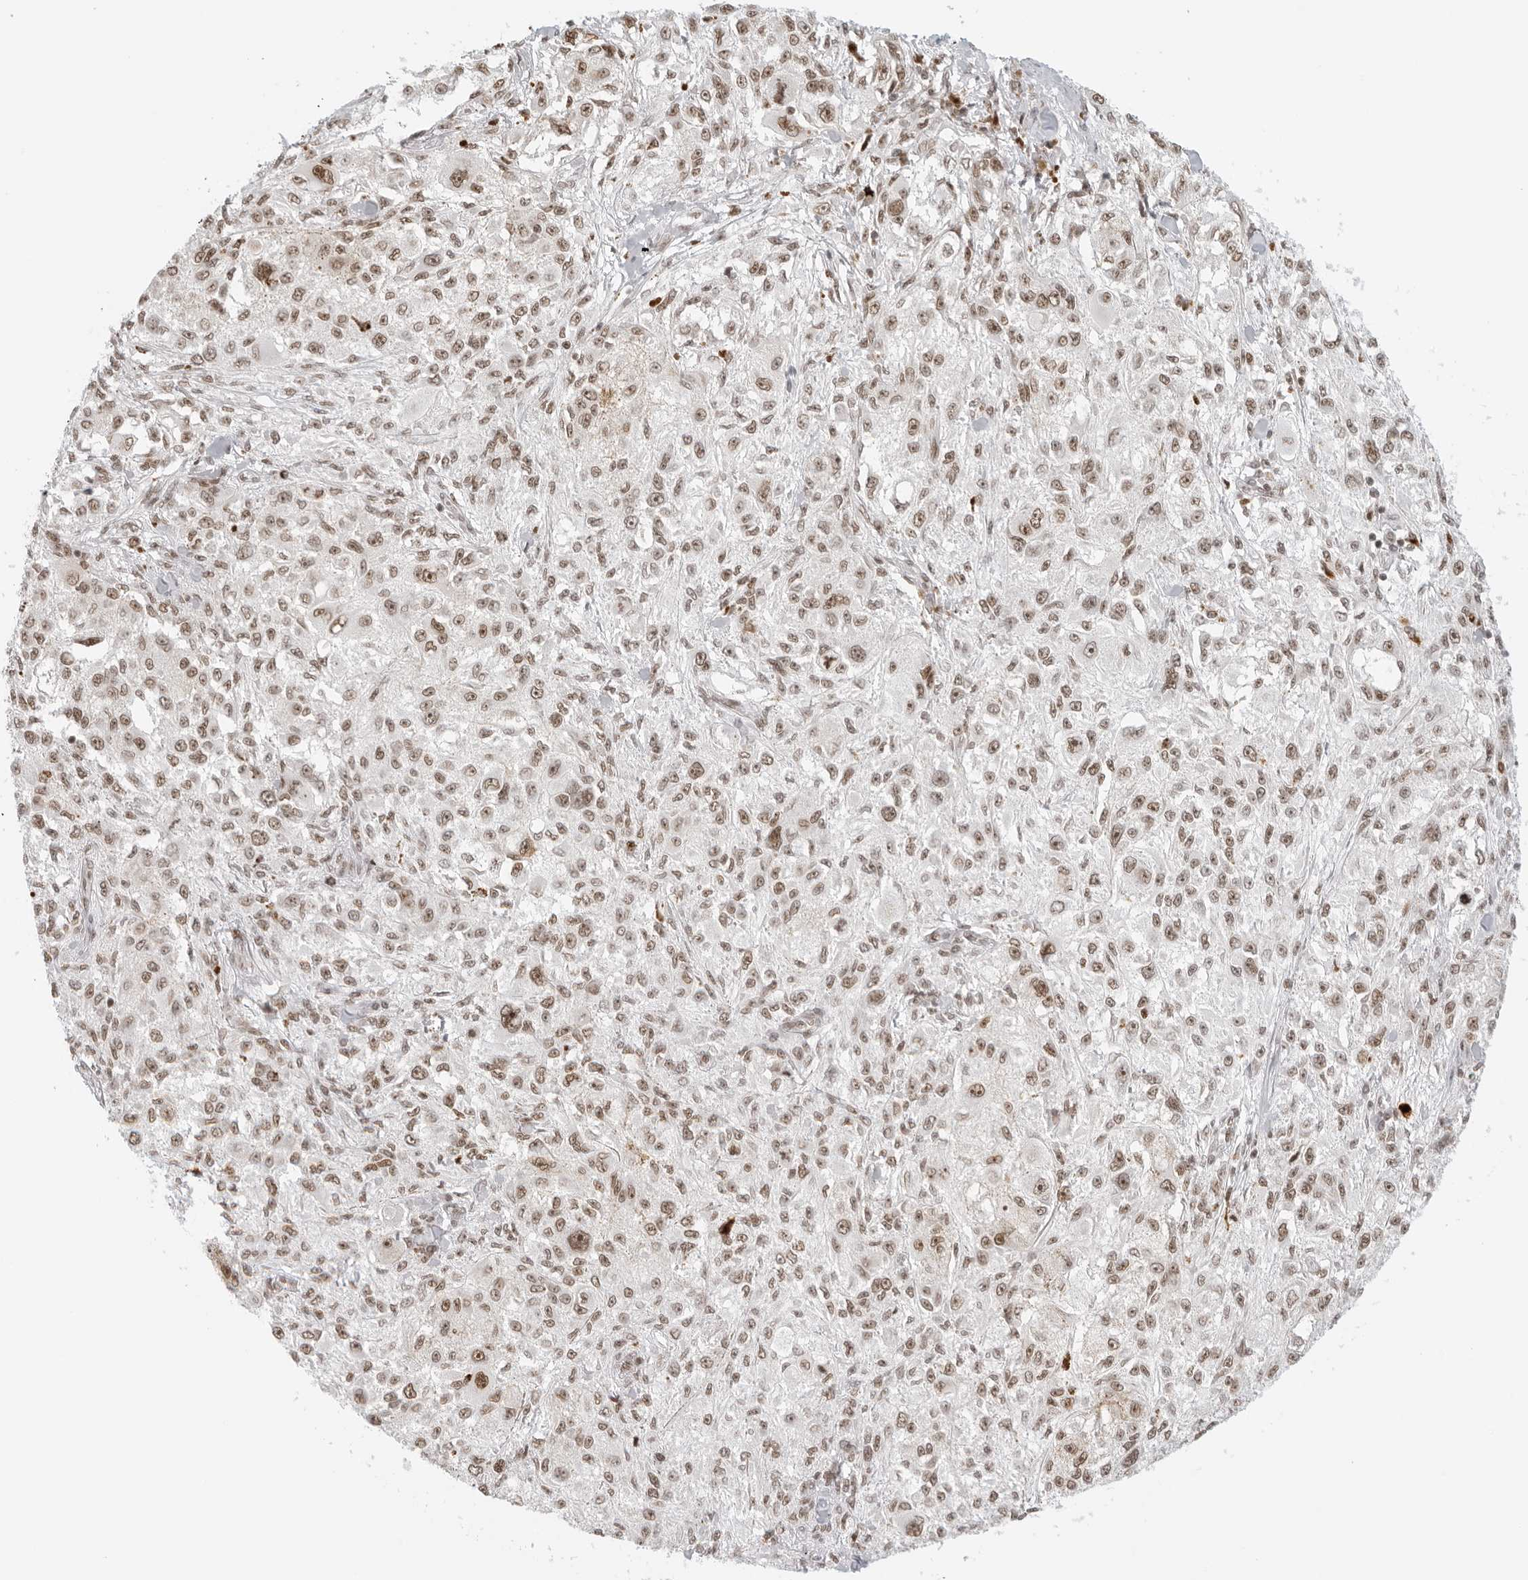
{"staining": {"intensity": "moderate", "quantity": ">75%", "location": "nuclear"}, "tissue": "melanoma", "cell_type": "Tumor cells", "image_type": "cancer", "snomed": [{"axis": "morphology", "description": "Necrosis, NOS"}, {"axis": "morphology", "description": "Malignant melanoma, NOS"}, {"axis": "topography", "description": "Skin"}], "caption": "Brown immunohistochemical staining in human malignant melanoma shows moderate nuclear positivity in approximately >75% of tumor cells.", "gene": "RCC1", "patient": {"sex": "female", "age": 87}}